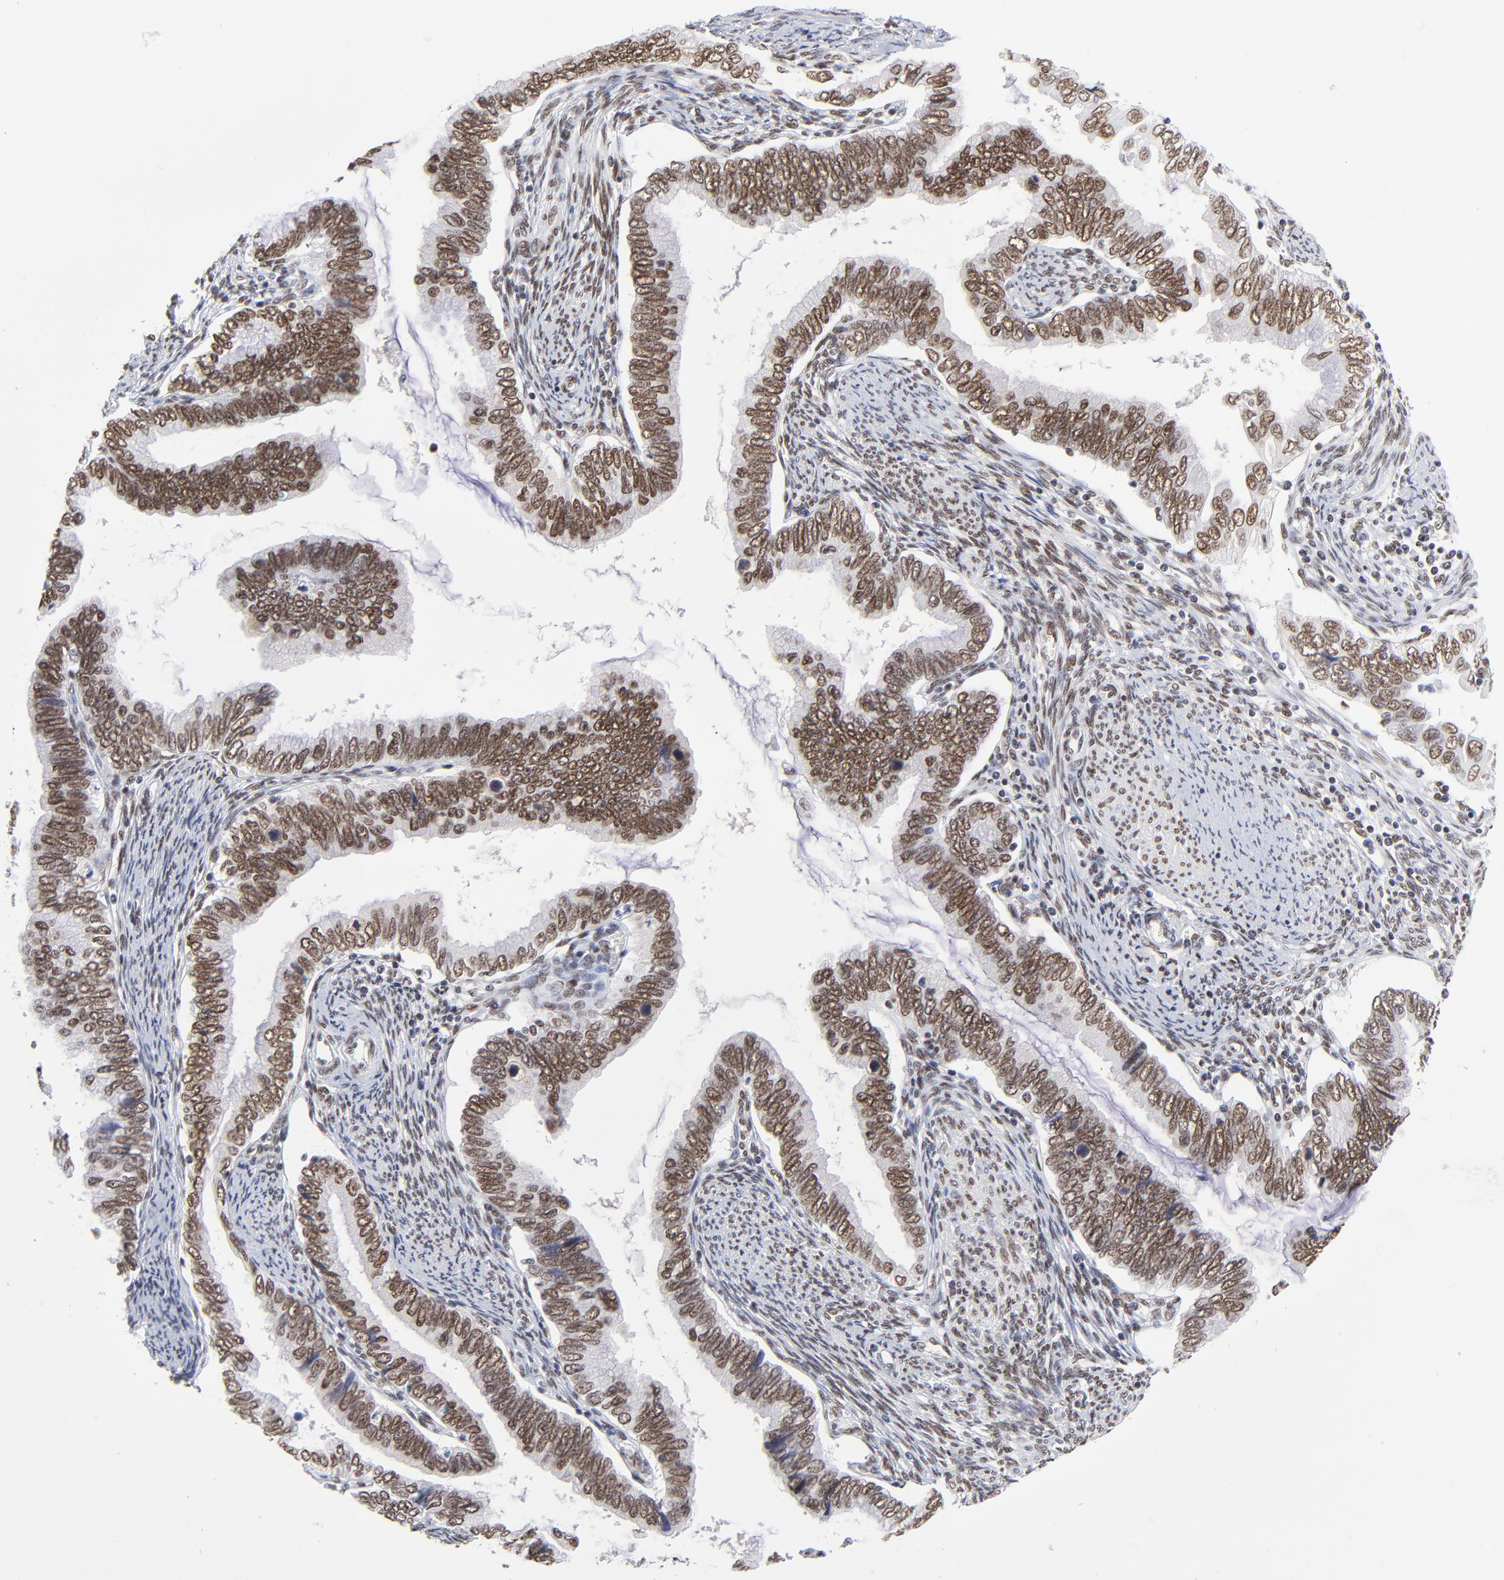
{"staining": {"intensity": "strong", "quantity": ">75%", "location": "nuclear"}, "tissue": "cervical cancer", "cell_type": "Tumor cells", "image_type": "cancer", "snomed": [{"axis": "morphology", "description": "Adenocarcinoma, NOS"}, {"axis": "topography", "description": "Cervix"}], "caption": "Immunohistochemical staining of cervical adenocarcinoma reveals high levels of strong nuclear protein positivity in approximately >75% of tumor cells.", "gene": "ZMYM3", "patient": {"sex": "female", "age": 49}}